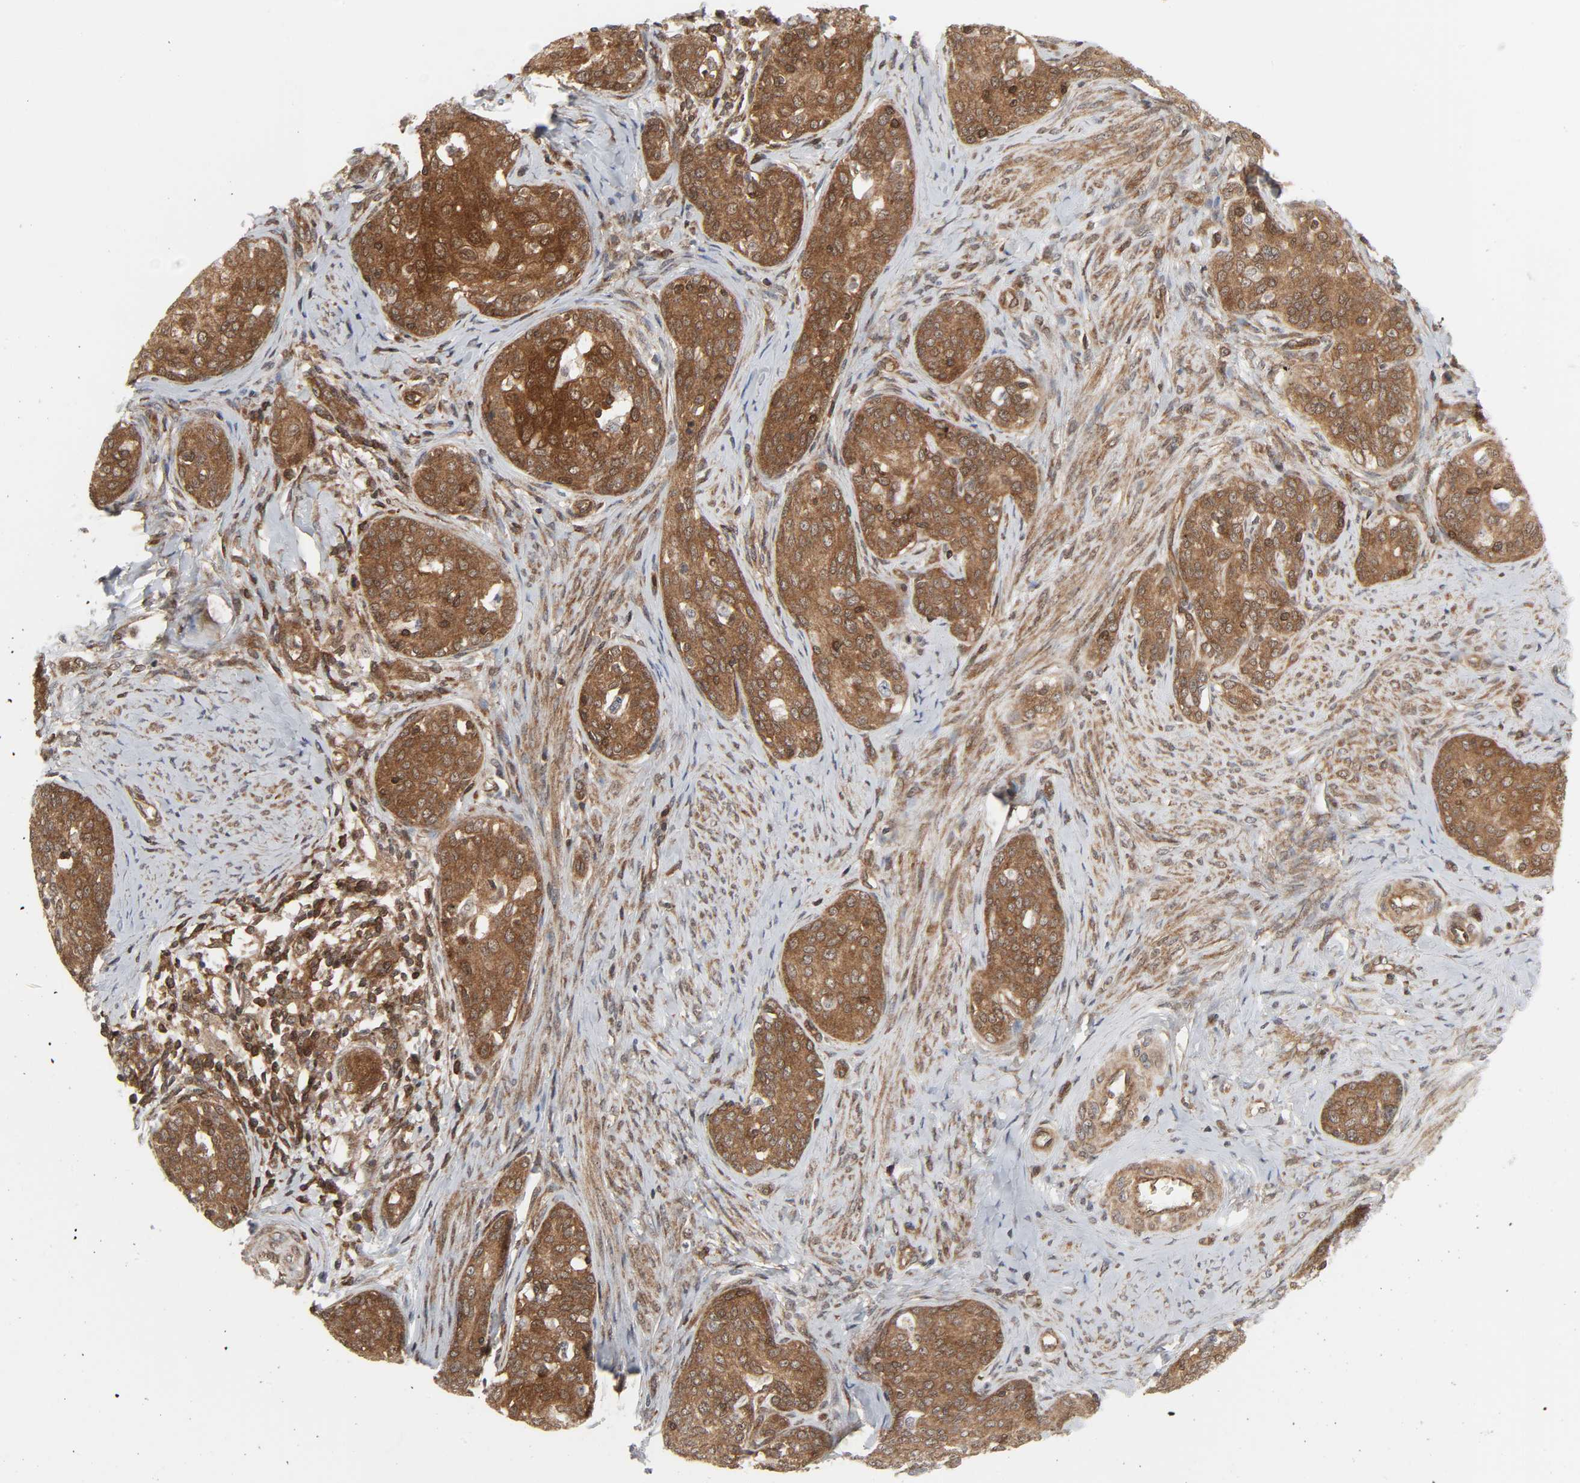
{"staining": {"intensity": "moderate", "quantity": ">75%", "location": "cytoplasmic/membranous,nuclear"}, "tissue": "cervical cancer", "cell_type": "Tumor cells", "image_type": "cancer", "snomed": [{"axis": "morphology", "description": "Squamous cell carcinoma, NOS"}, {"axis": "morphology", "description": "Adenocarcinoma, NOS"}, {"axis": "topography", "description": "Cervix"}], "caption": "IHC micrograph of adenocarcinoma (cervical) stained for a protein (brown), which displays medium levels of moderate cytoplasmic/membranous and nuclear expression in approximately >75% of tumor cells.", "gene": "GSK3A", "patient": {"sex": "female", "age": 52}}